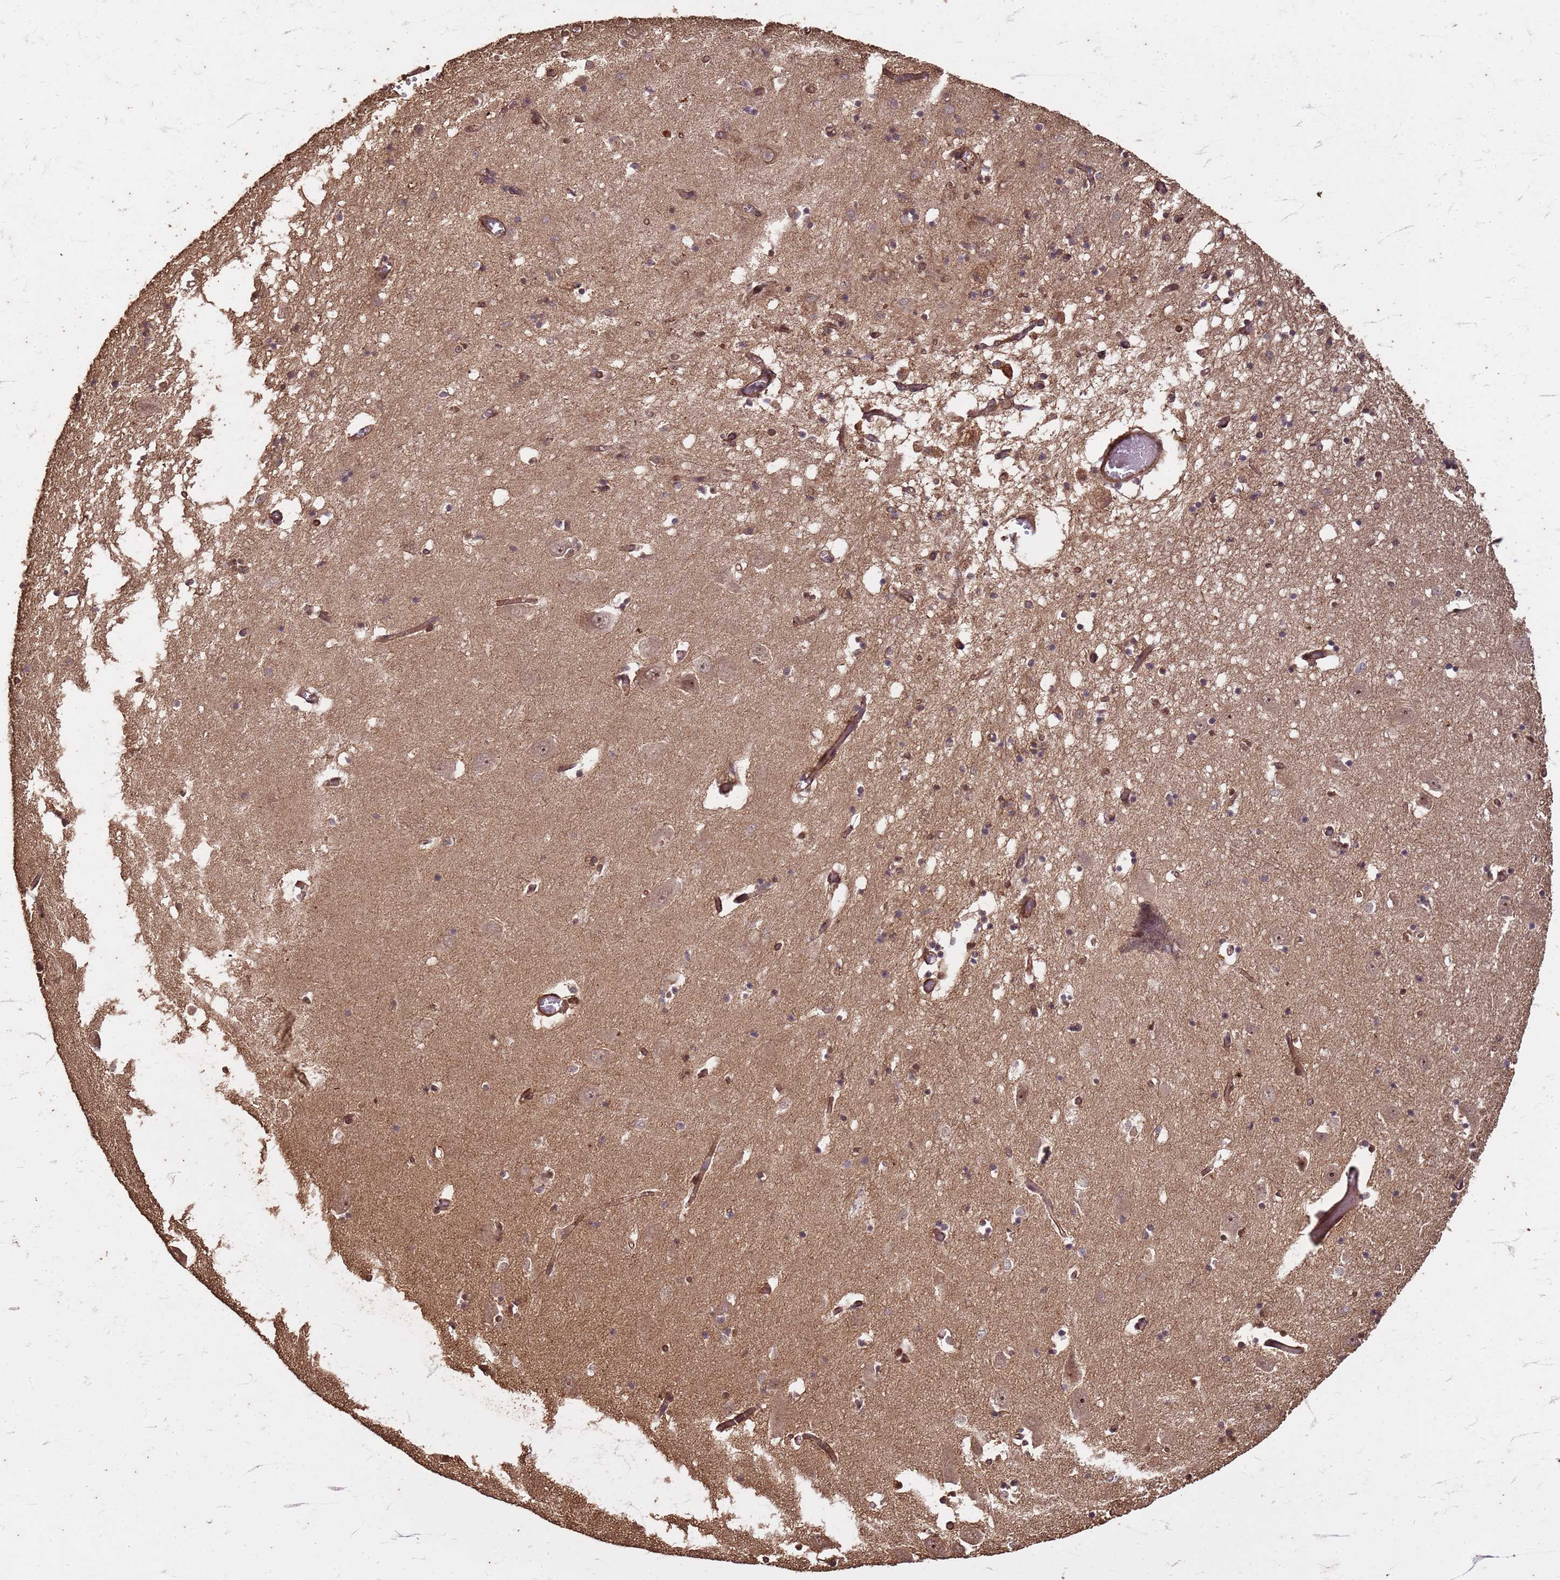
{"staining": {"intensity": "weak", "quantity": "25%-75%", "location": "cytoplasmic/membranous"}, "tissue": "hippocampus", "cell_type": "Glial cells", "image_type": "normal", "snomed": [{"axis": "morphology", "description": "Normal tissue, NOS"}, {"axis": "topography", "description": "Hippocampus"}], "caption": "Protein analysis of normal hippocampus demonstrates weak cytoplasmic/membranous expression in about 25%-75% of glial cells.", "gene": "KIF26A", "patient": {"sex": "male", "age": 70}}